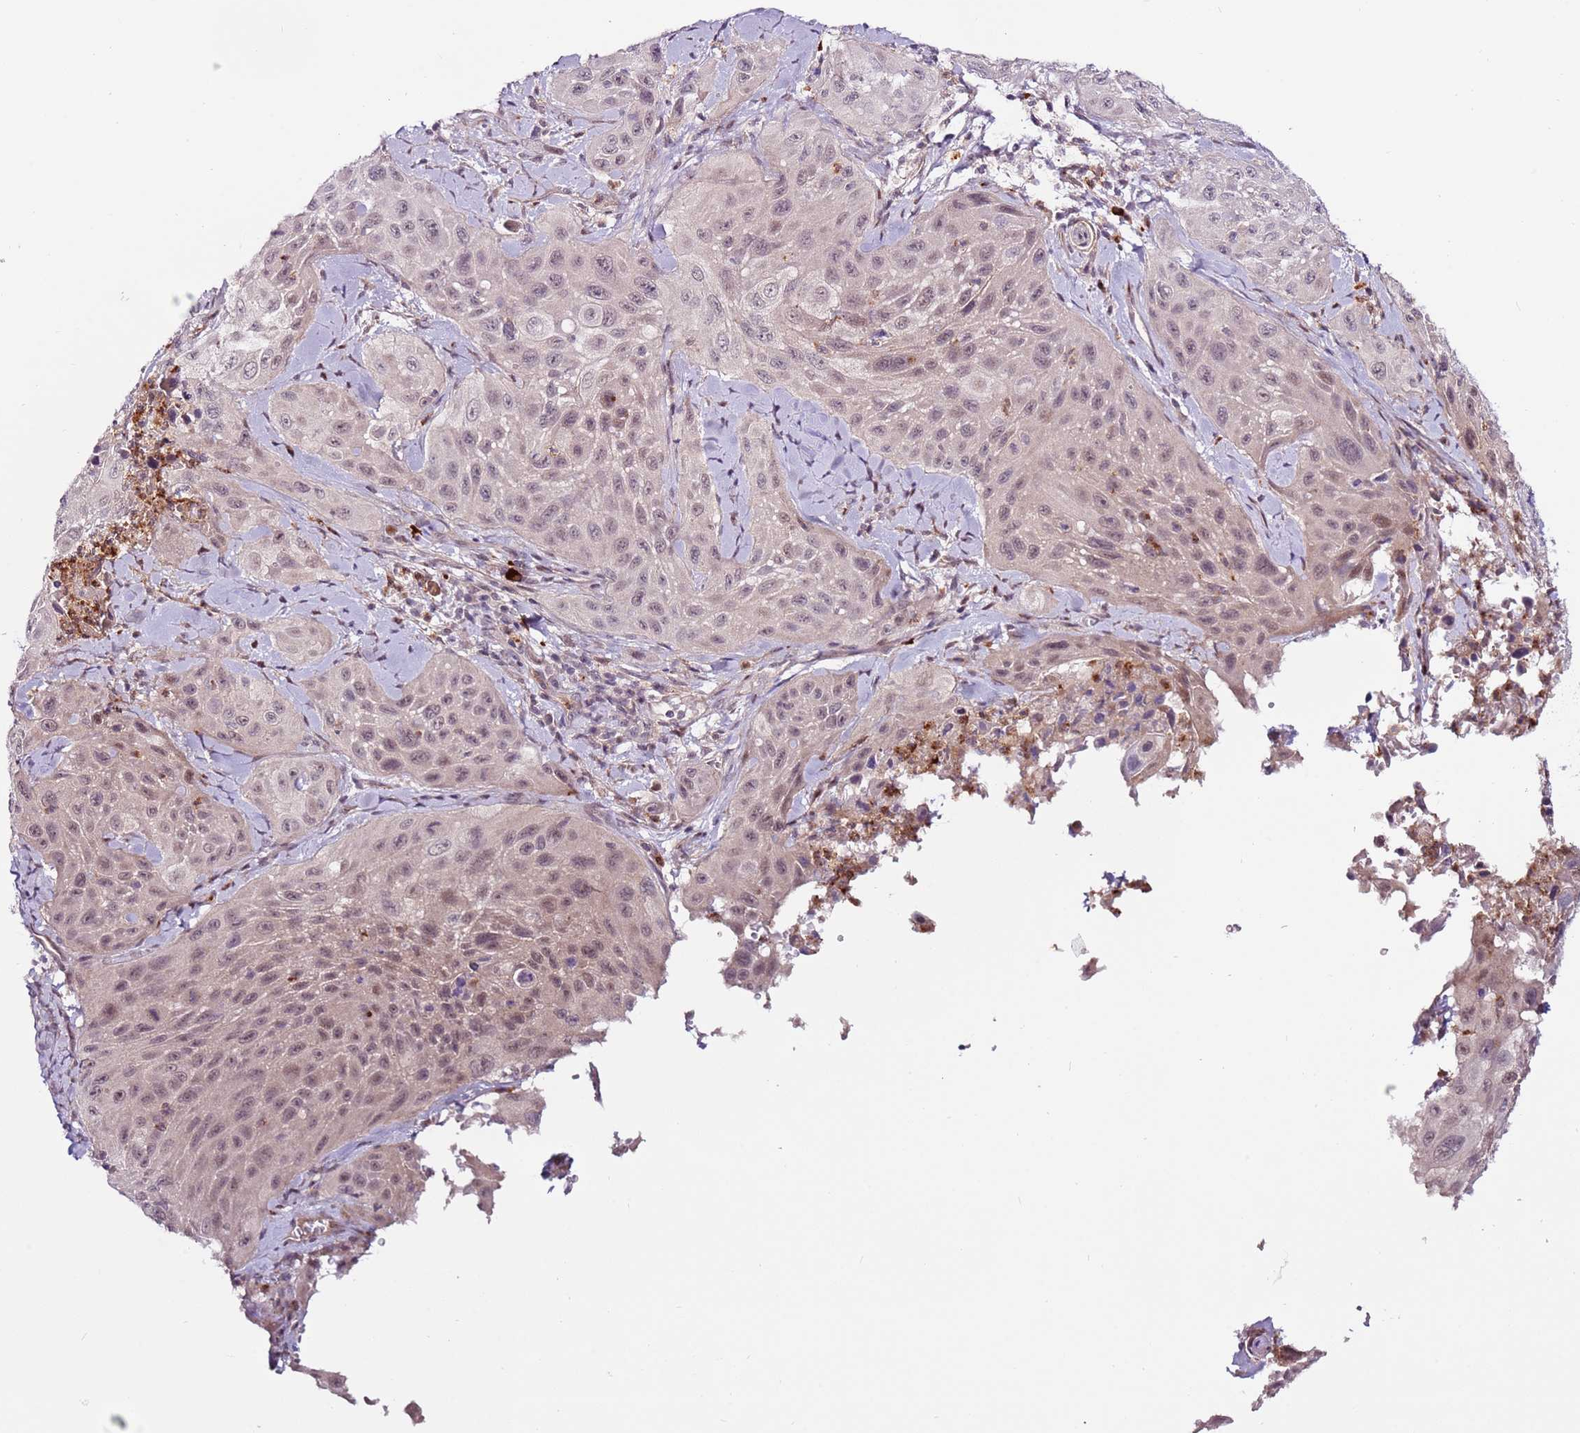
{"staining": {"intensity": "weak", "quantity": "25%-75%", "location": "nuclear"}, "tissue": "cervical cancer", "cell_type": "Tumor cells", "image_type": "cancer", "snomed": [{"axis": "morphology", "description": "Squamous cell carcinoma, NOS"}, {"axis": "topography", "description": "Cervix"}], "caption": "Cervical cancer stained for a protein exhibits weak nuclear positivity in tumor cells.", "gene": "MTG2", "patient": {"sex": "female", "age": 42}}